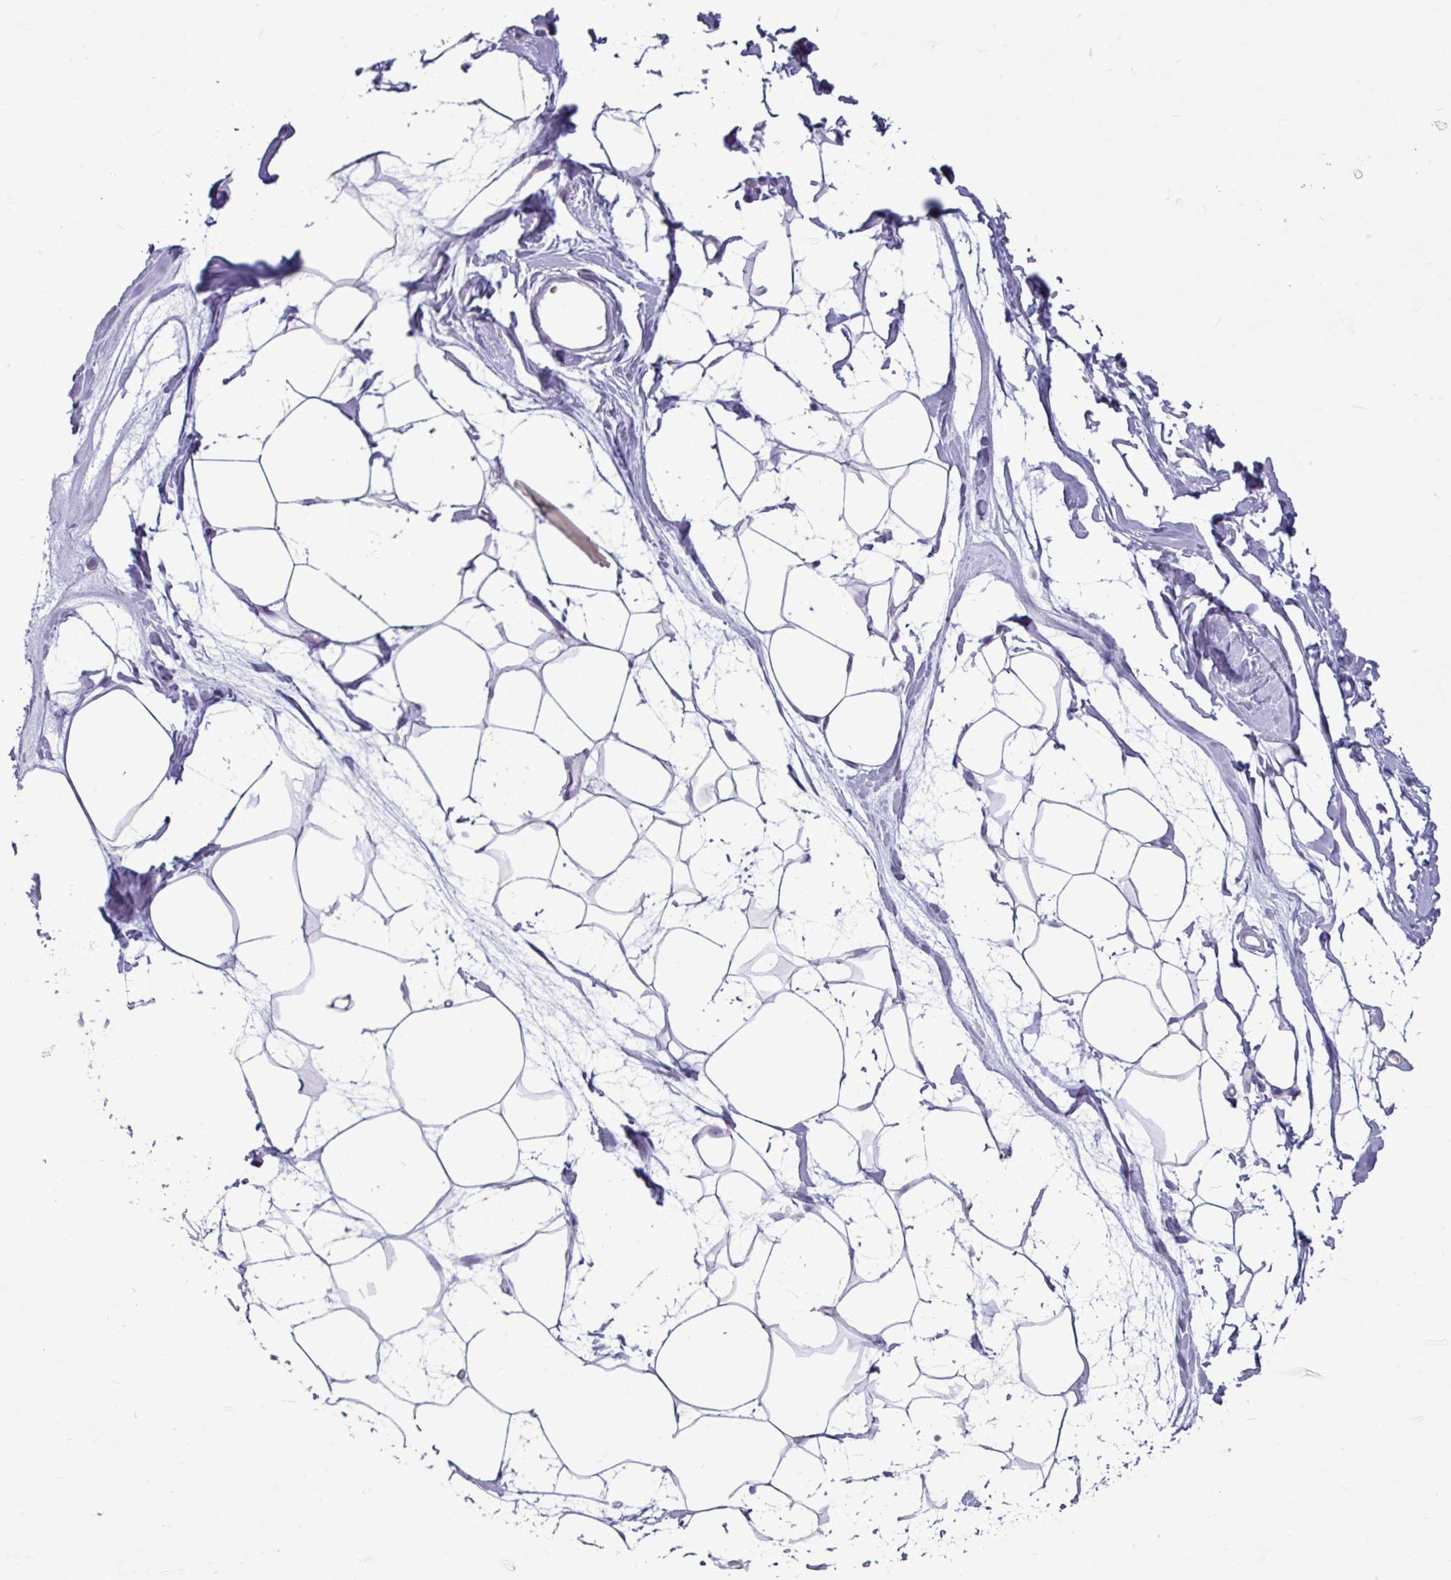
{"staining": {"intensity": "negative", "quantity": "none", "location": "none"}, "tissue": "breast", "cell_type": "Adipocytes", "image_type": "normal", "snomed": [{"axis": "morphology", "description": "Normal tissue, NOS"}, {"axis": "topography", "description": "Breast"}], "caption": "The micrograph displays no significant positivity in adipocytes of breast.", "gene": "AMY2A", "patient": {"sex": "female", "age": 45}}